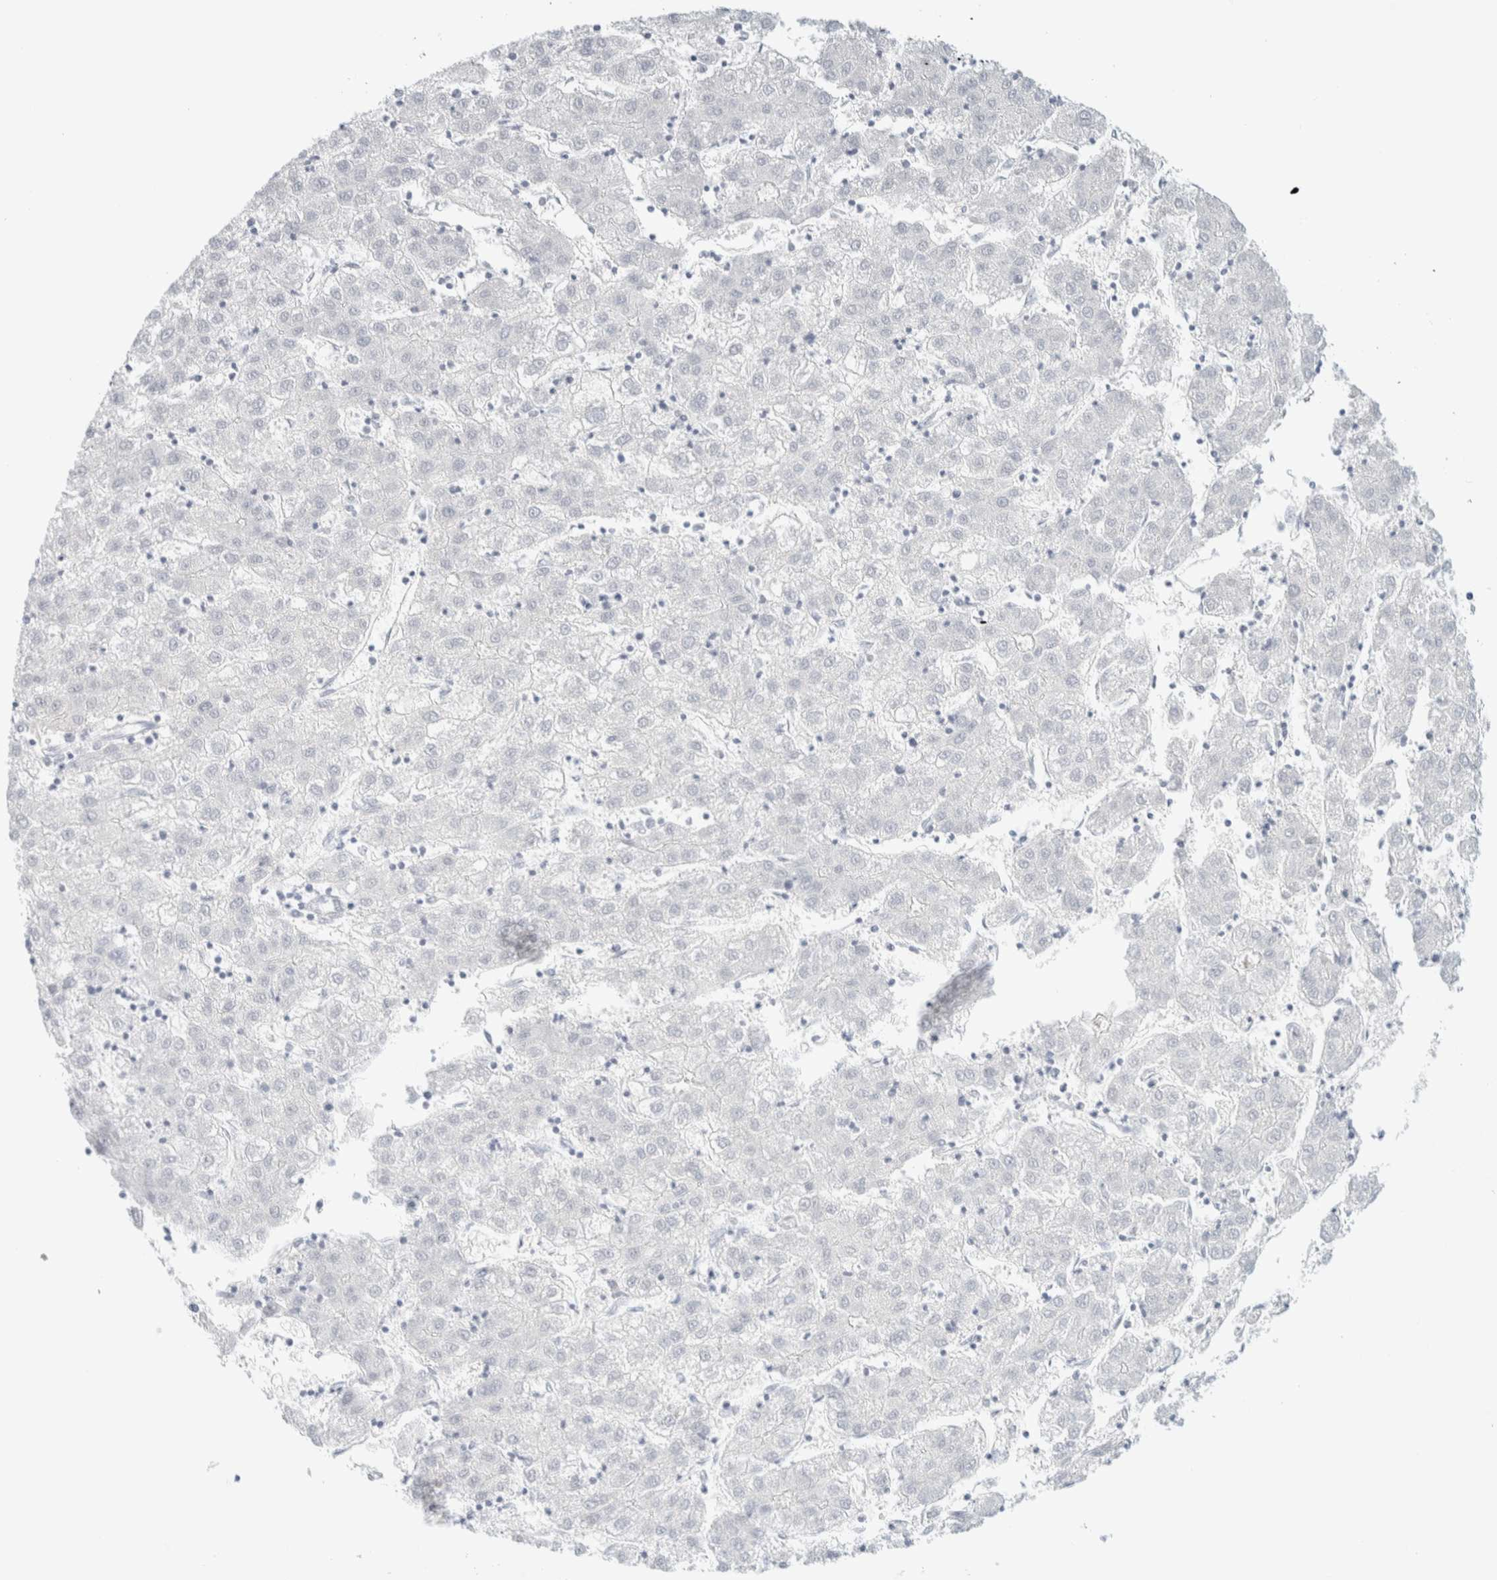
{"staining": {"intensity": "negative", "quantity": "none", "location": "none"}, "tissue": "liver cancer", "cell_type": "Tumor cells", "image_type": "cancer", "snomed": [{"axis": "morphology", "description": "Carcinoma, Hepatocellular, NOS"}, {"axis": "topography", "description": "Liver"}], "caption": "This is an immunohistochemistry micrograph of human hepatocellular carcinoma (liver). There is no staining in tumor cells.", "gene": "ATCAY", "patient": {"sex": "male", "age": 72}}